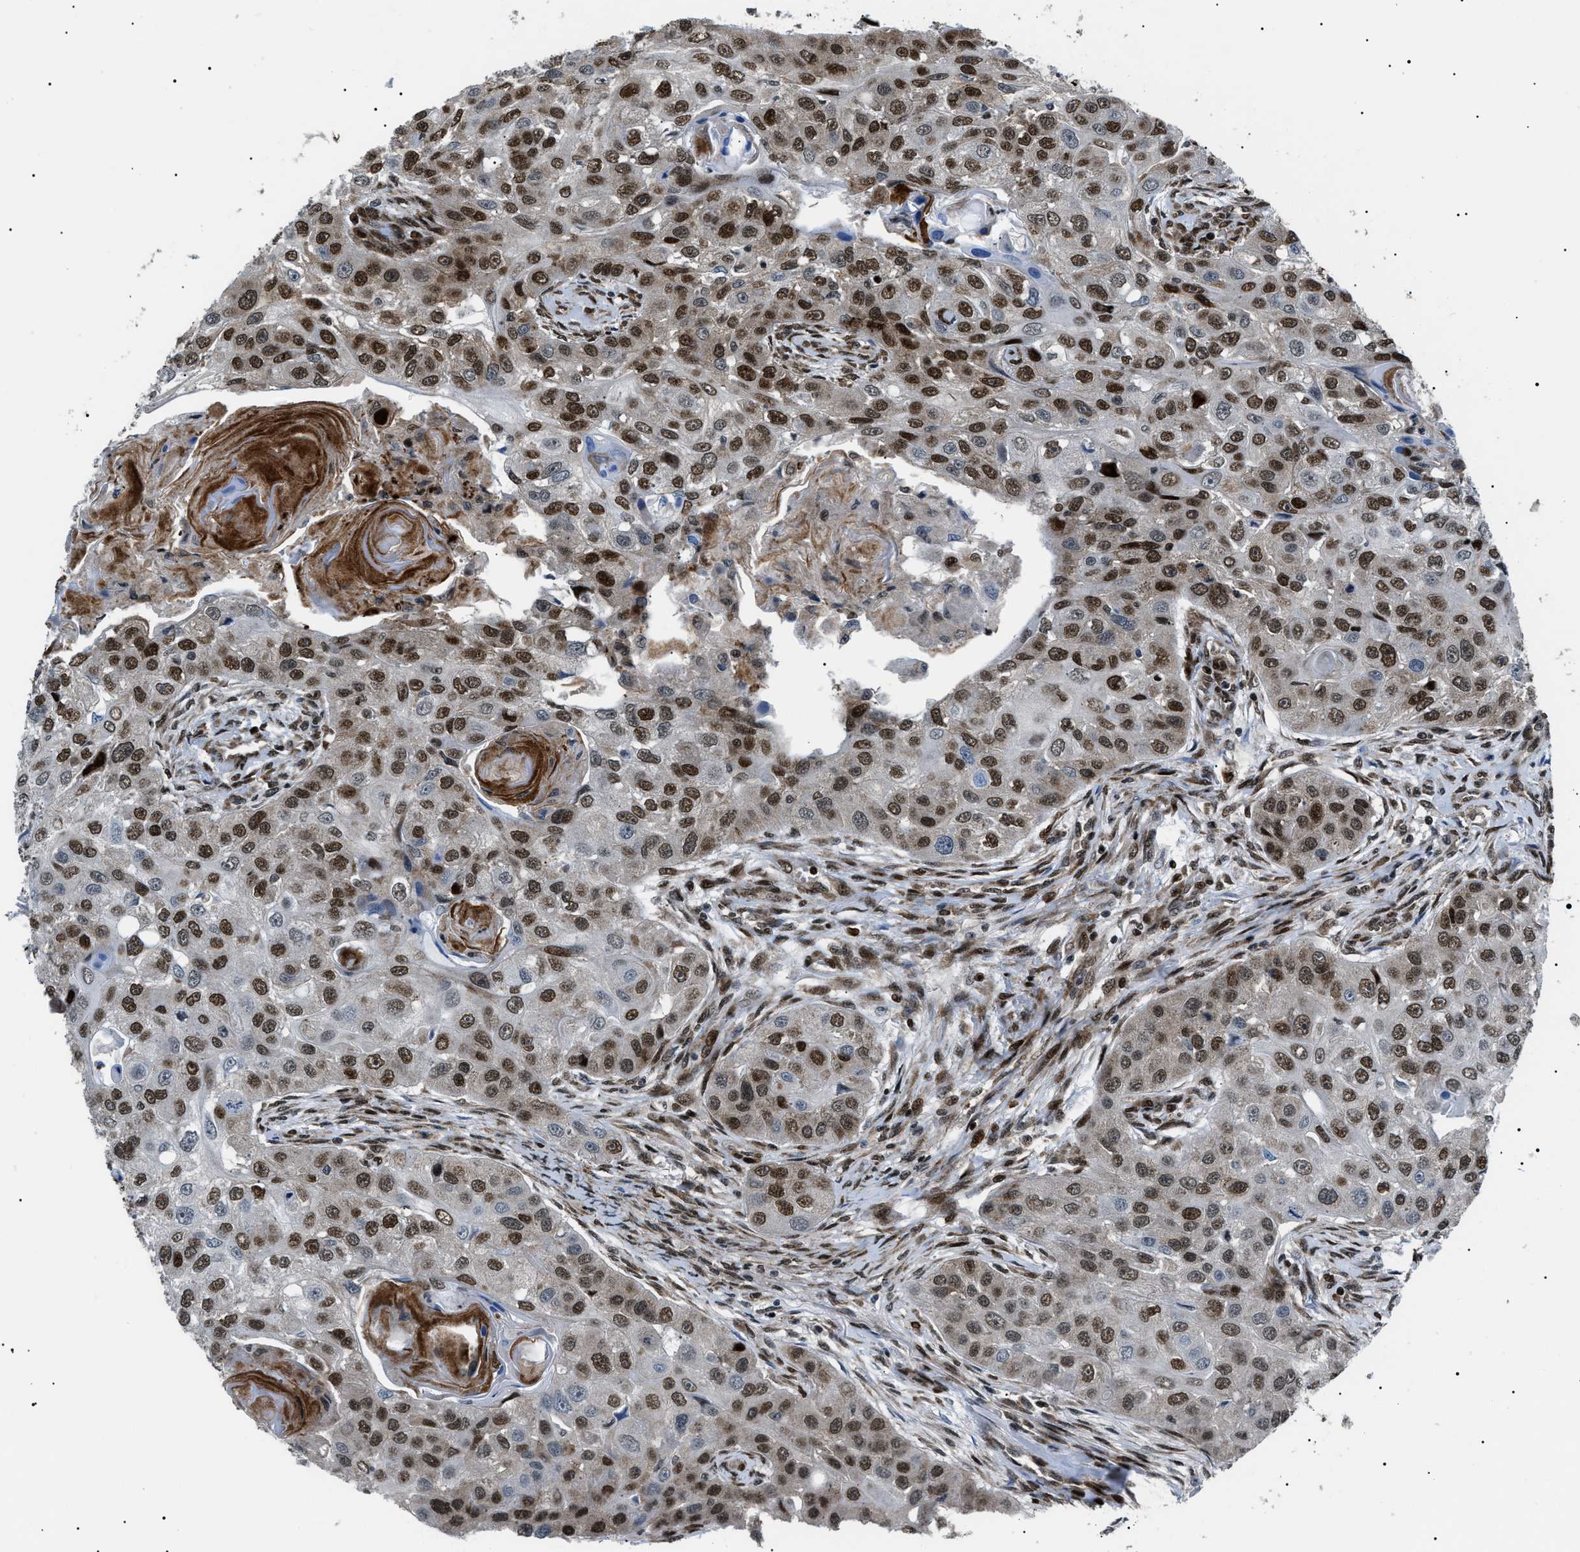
{"staining": {"intensity": "strong", "quantity": ">75%", "location": "nuclear"}, "tissue": "head and neck cancer", "cell_type": "Tumor cells", "image_type": "cancer", "snomed": [{"axis": "morphology", "description": "Normal tissue, NOS"}, {"axis": "morphology", "description": "Squamous cell carcinoma, NOS"}, {"axis": "topography", "description": "Skeletal muscle"}, {"axis": "topography", "description": "Head-Neck"}], "caption": "Immunohistochemistry (DAB (3,3'-diaminobenzidine)) staining of human head and neck cancer (squamous cell carcinoma) shows strong nuclear protein expression in approximately >75% of tumor cells. The protein is shown in brown color, while the nuclei are stained blue.", "gene": "HNRNPK", "patient": {"sex": "male", "age": 51}}